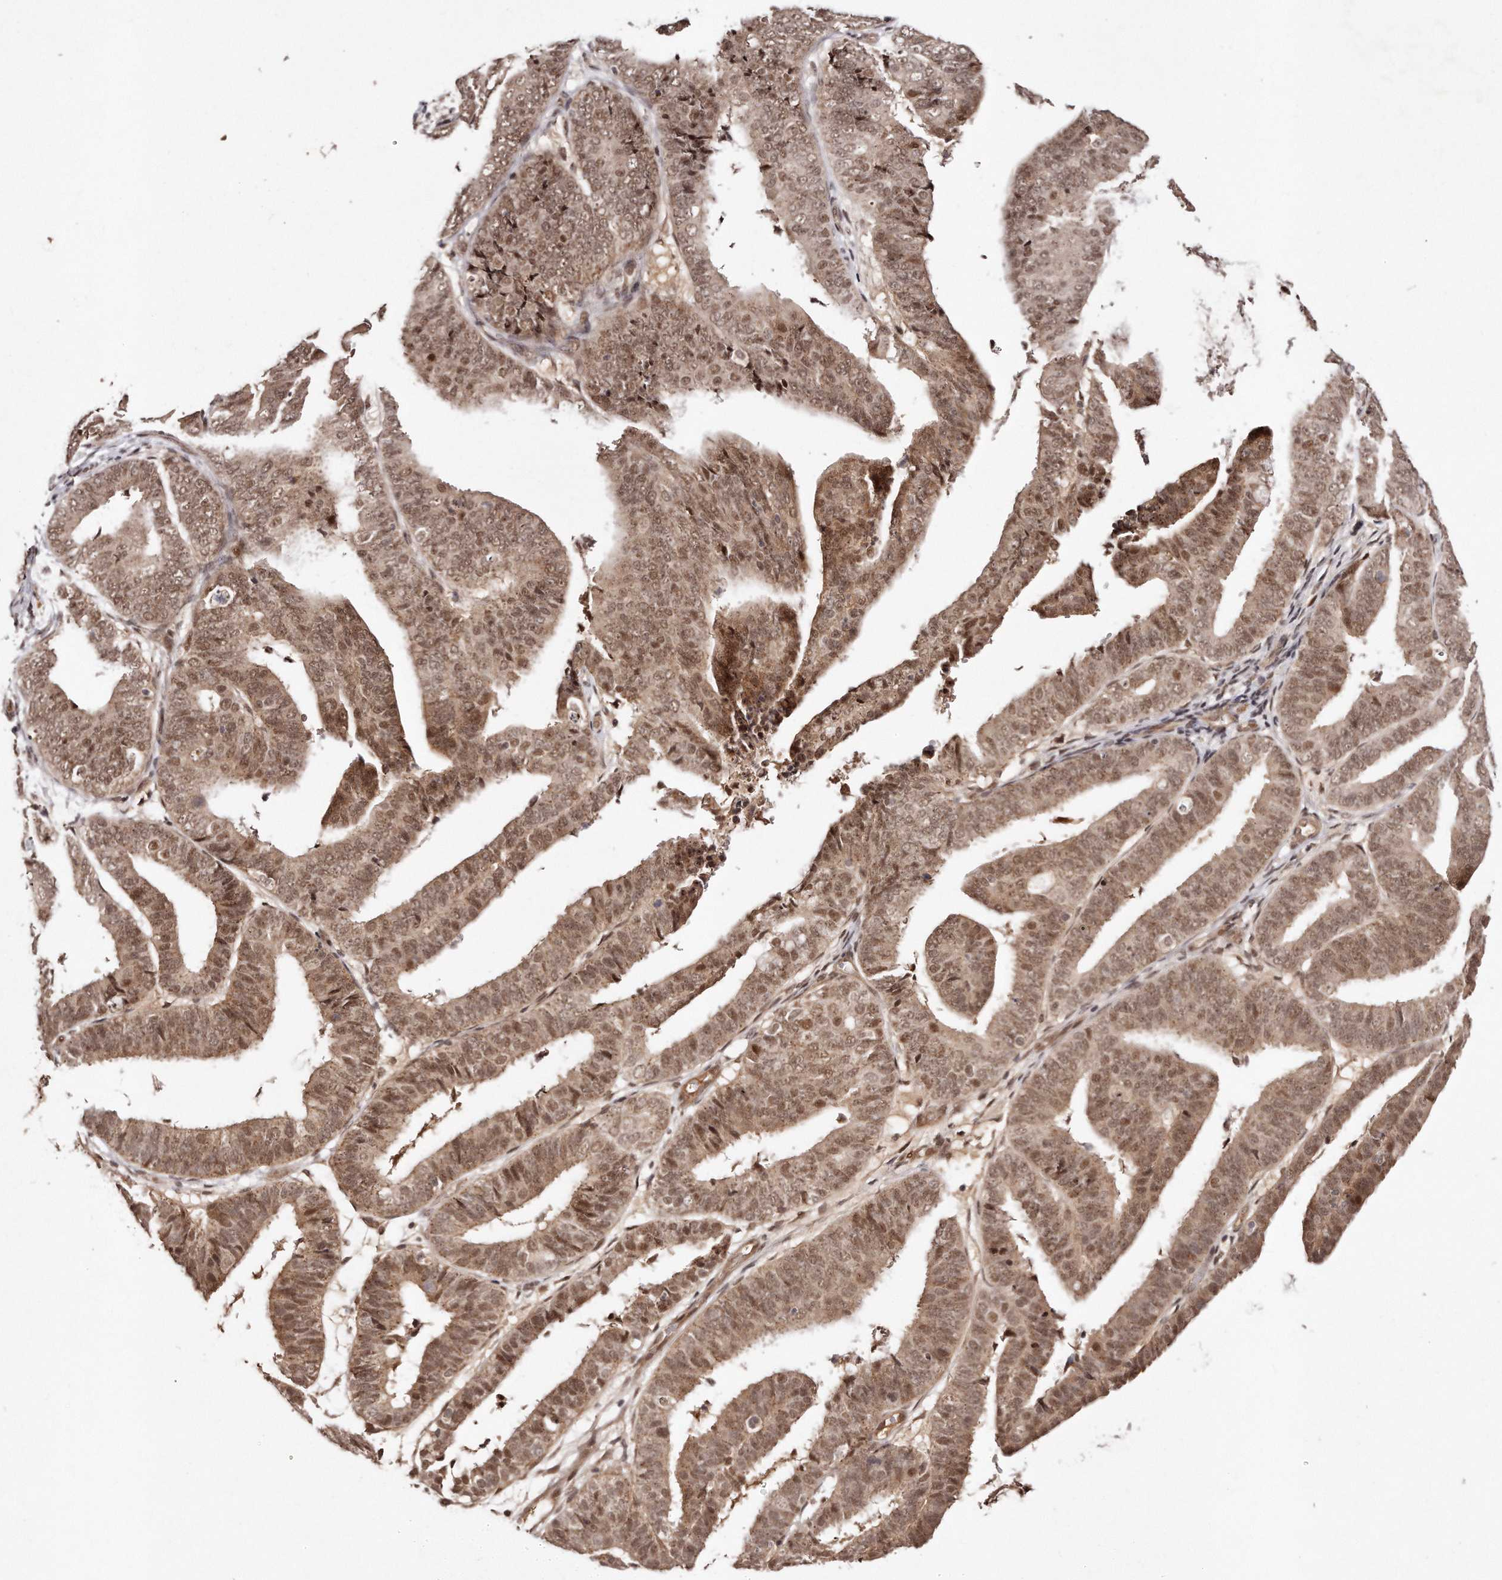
{"staining": {"intensity": "moderate", "quantity": ">75%", "location": "cytoplasmic/membranous,nuclear"}, "tissue": "endometrial cancer", "cell_type": "Tumor cells", "image_type": "cancer", "snomed": [{"axis": "morphology", "description": "Adenocarcinoma, NOS"}, {"axis": "topography", "description": "Endometrium"}], "caption": "Immunohistochemistry (IHC) histopathology image of neoplastic tissue: human endometrial cancer (adenocarcinoma) stained using immunohistochemistry (IHC) demonstrates medium levels of moderate protein expression localized specifically in the cytoplasmic/membranous and nuclear of tumor cells, appearing as a cytoplasmic/membranous and nuclear brown color.", "gene": "SOX4", "patient": {"sex": "female", "age": 63}}